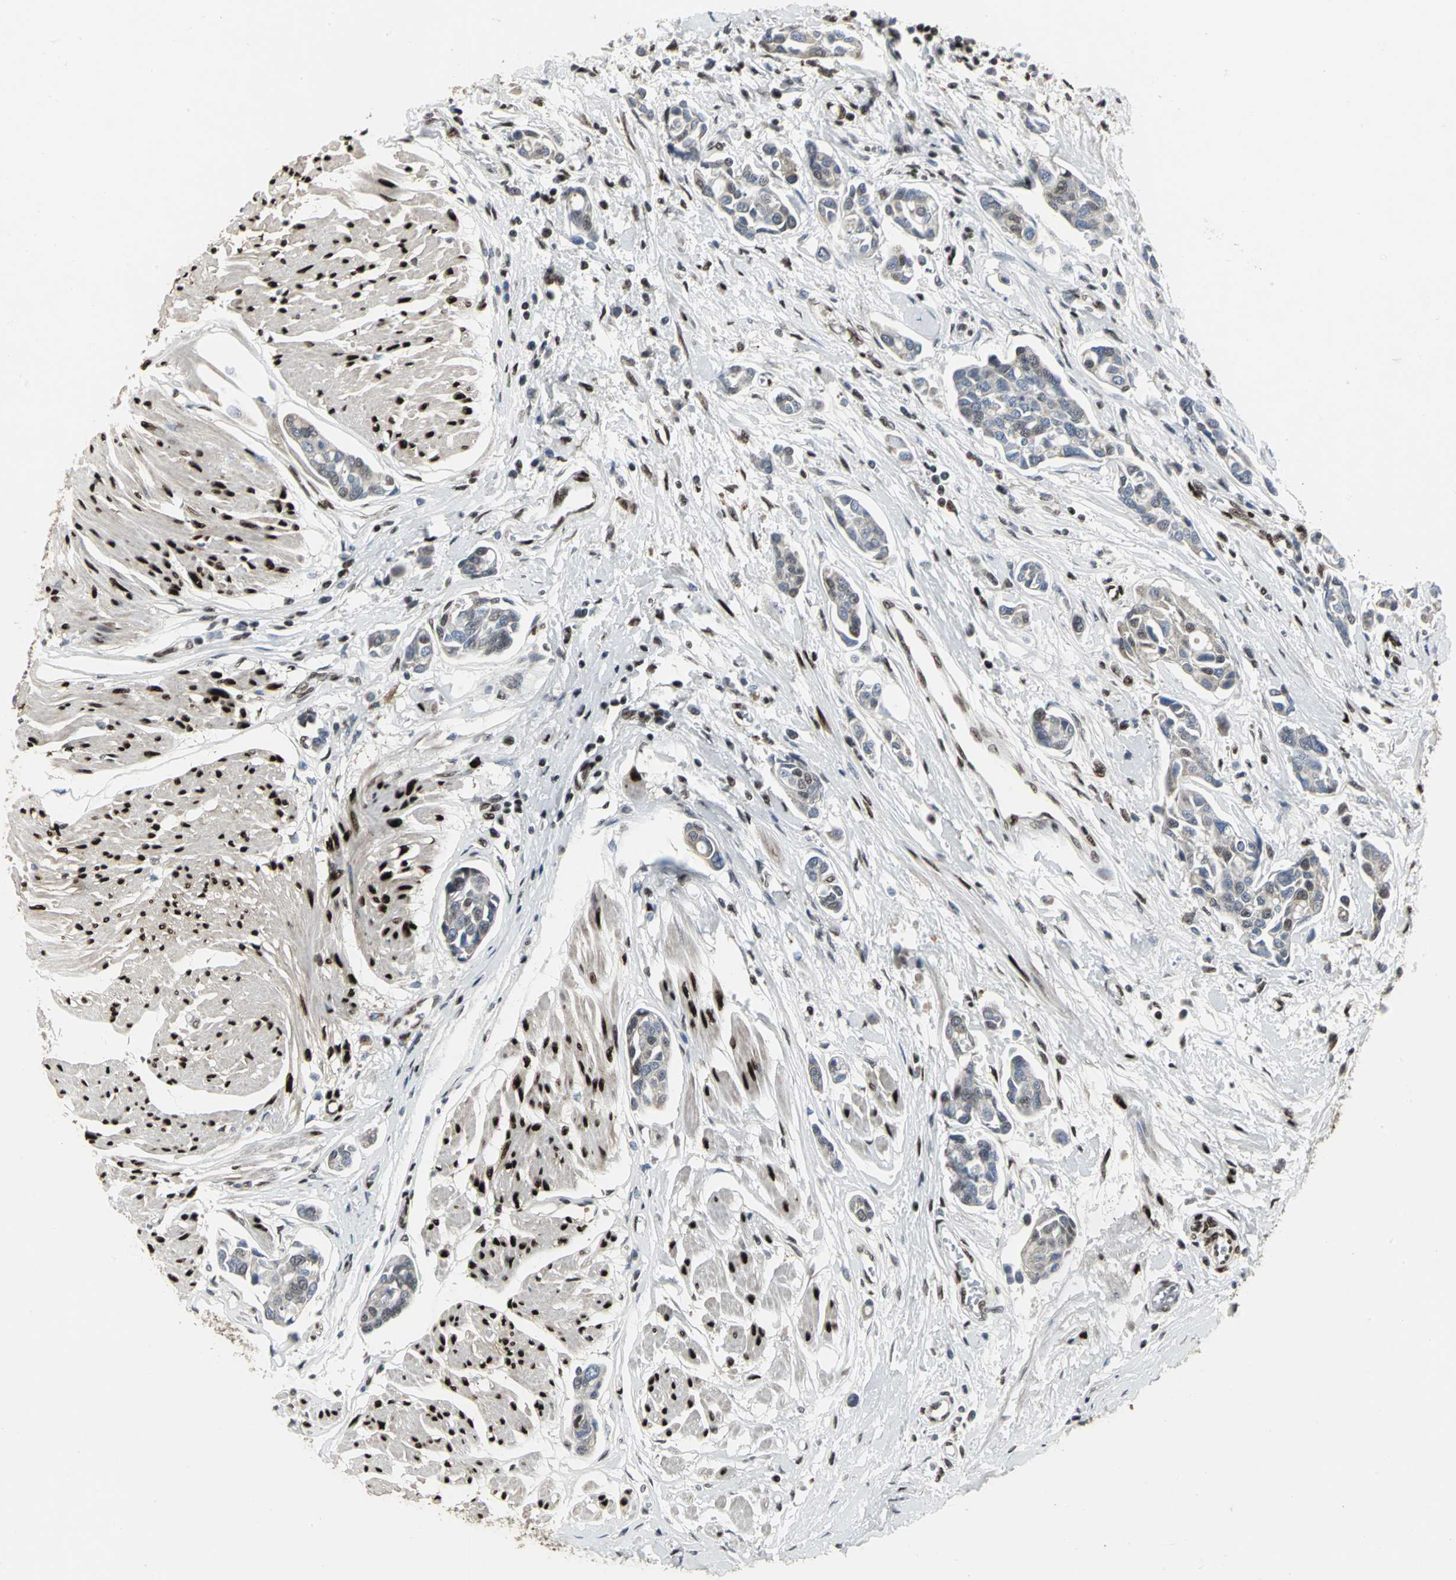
{"staining": {"intensity": "weak", "quantity": "<25%", "location": "cytoplasmic/membranous"}, "tissue": "urothelial cancer", "cell_type": "Tumor cells", "image_type": "cancer", "snomed": [{"axis": "morphology", "description": "Urothelial carcinoma, High grade"}, {"axis": "topography", "description": "Urinary bladder"}], "caption": "Micrograph shows no significant protein expression in tumor cells of high-grade urothelial carcinoma.", "gene": "SRF", "patient": {"sex": "male", "age": 78}}